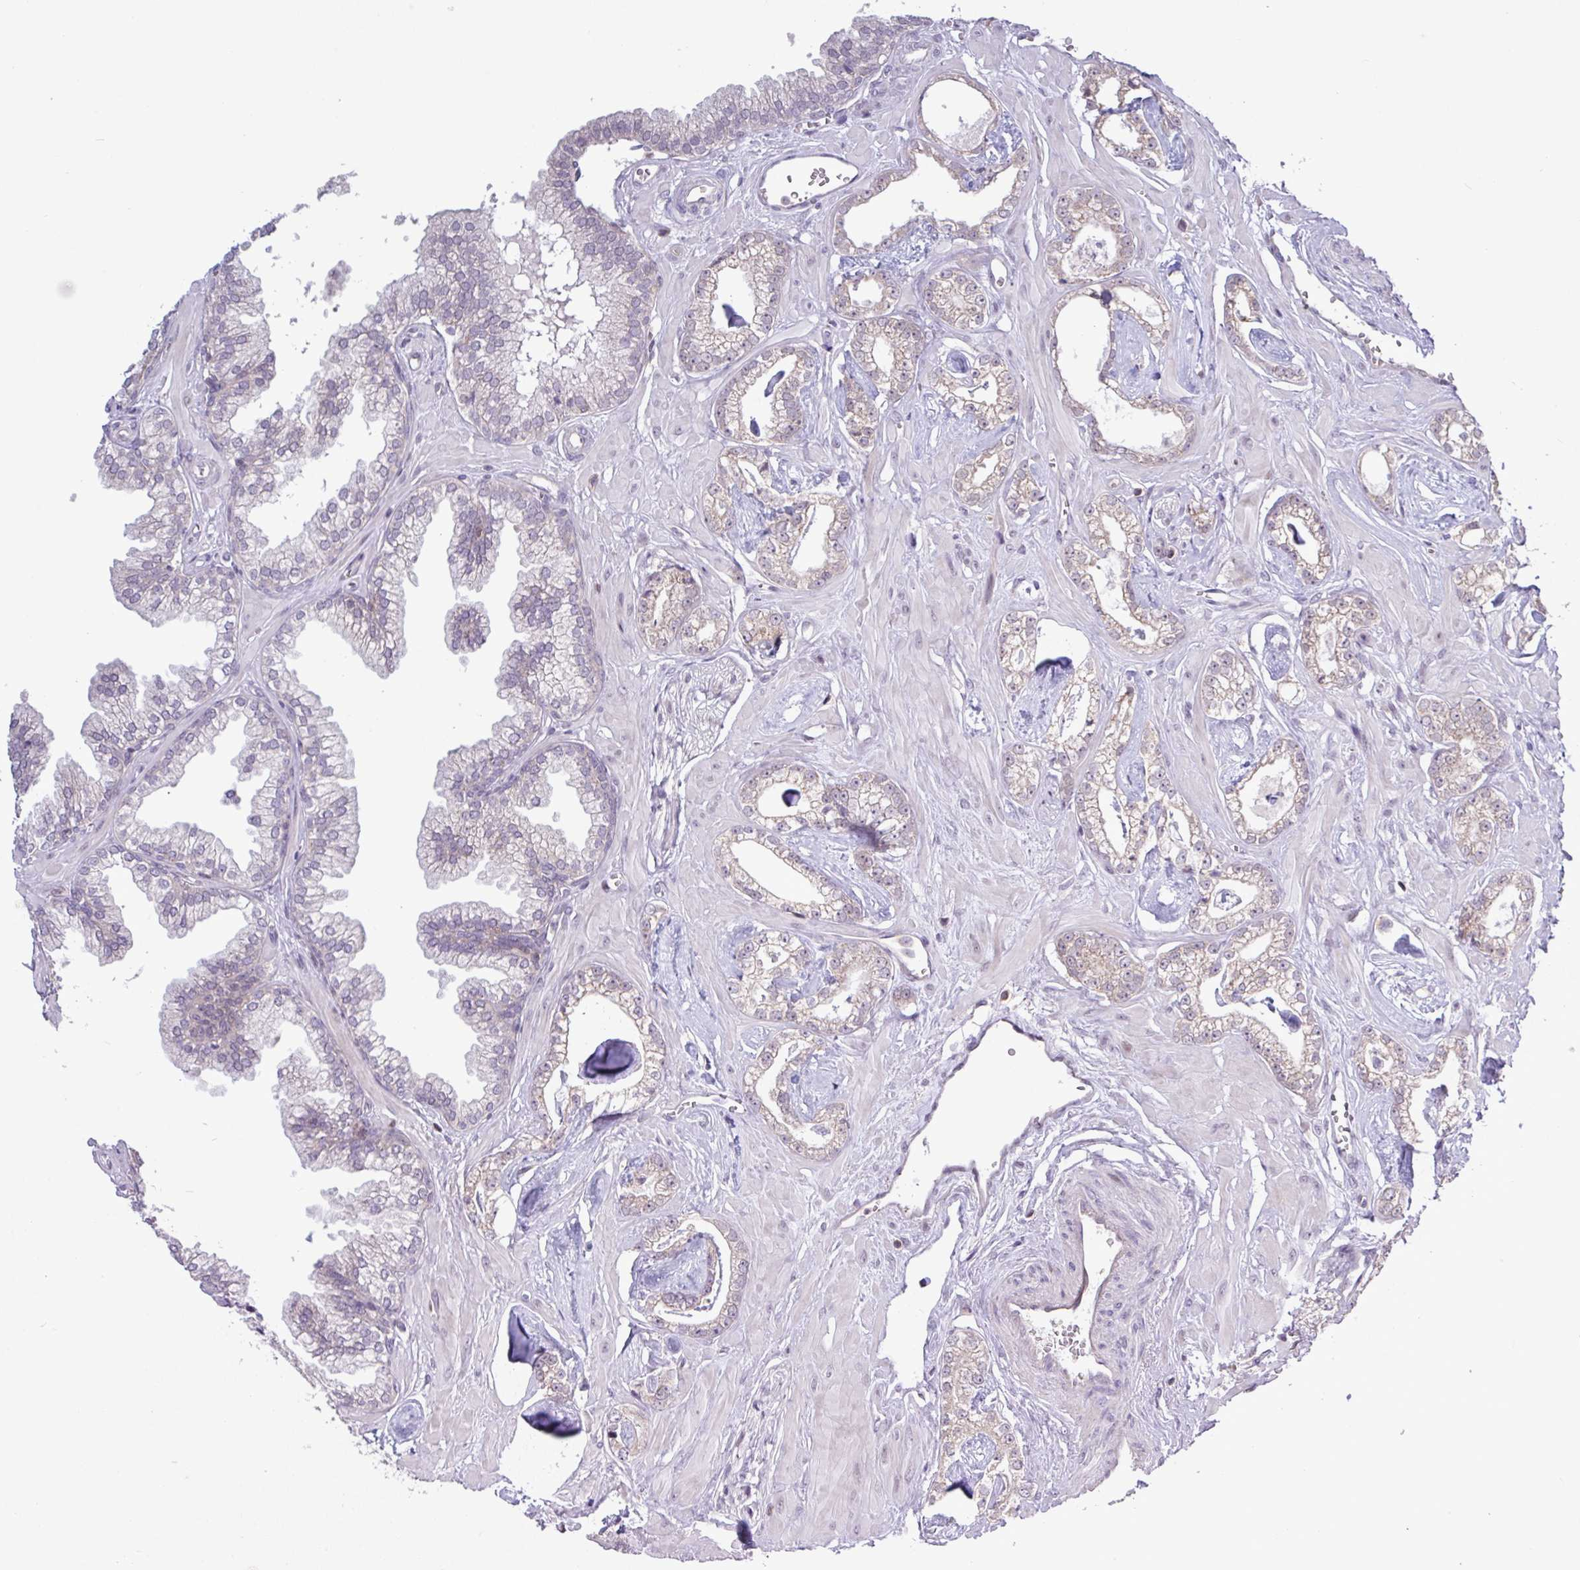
{"staining": {"intensity": "weak", "quantity": "<25%", "location": "cytoplasmic/membranous"}, "tissue": "prostate cancer", "cell_type": "Tumor cells", "image_type": "cancer", "snomed": [{"axis": "morphology", "description": "Adenocarcinoma, Low grade"}, {"axis": "topography", "description": "Prostate"}], "caption": "IHC histopathology image of human prostate cancer stained for a protein (brown), which reveals no staining in tumor cells.", "gene": "RTL3", "patient": {"sex": "male", "age": 60}}